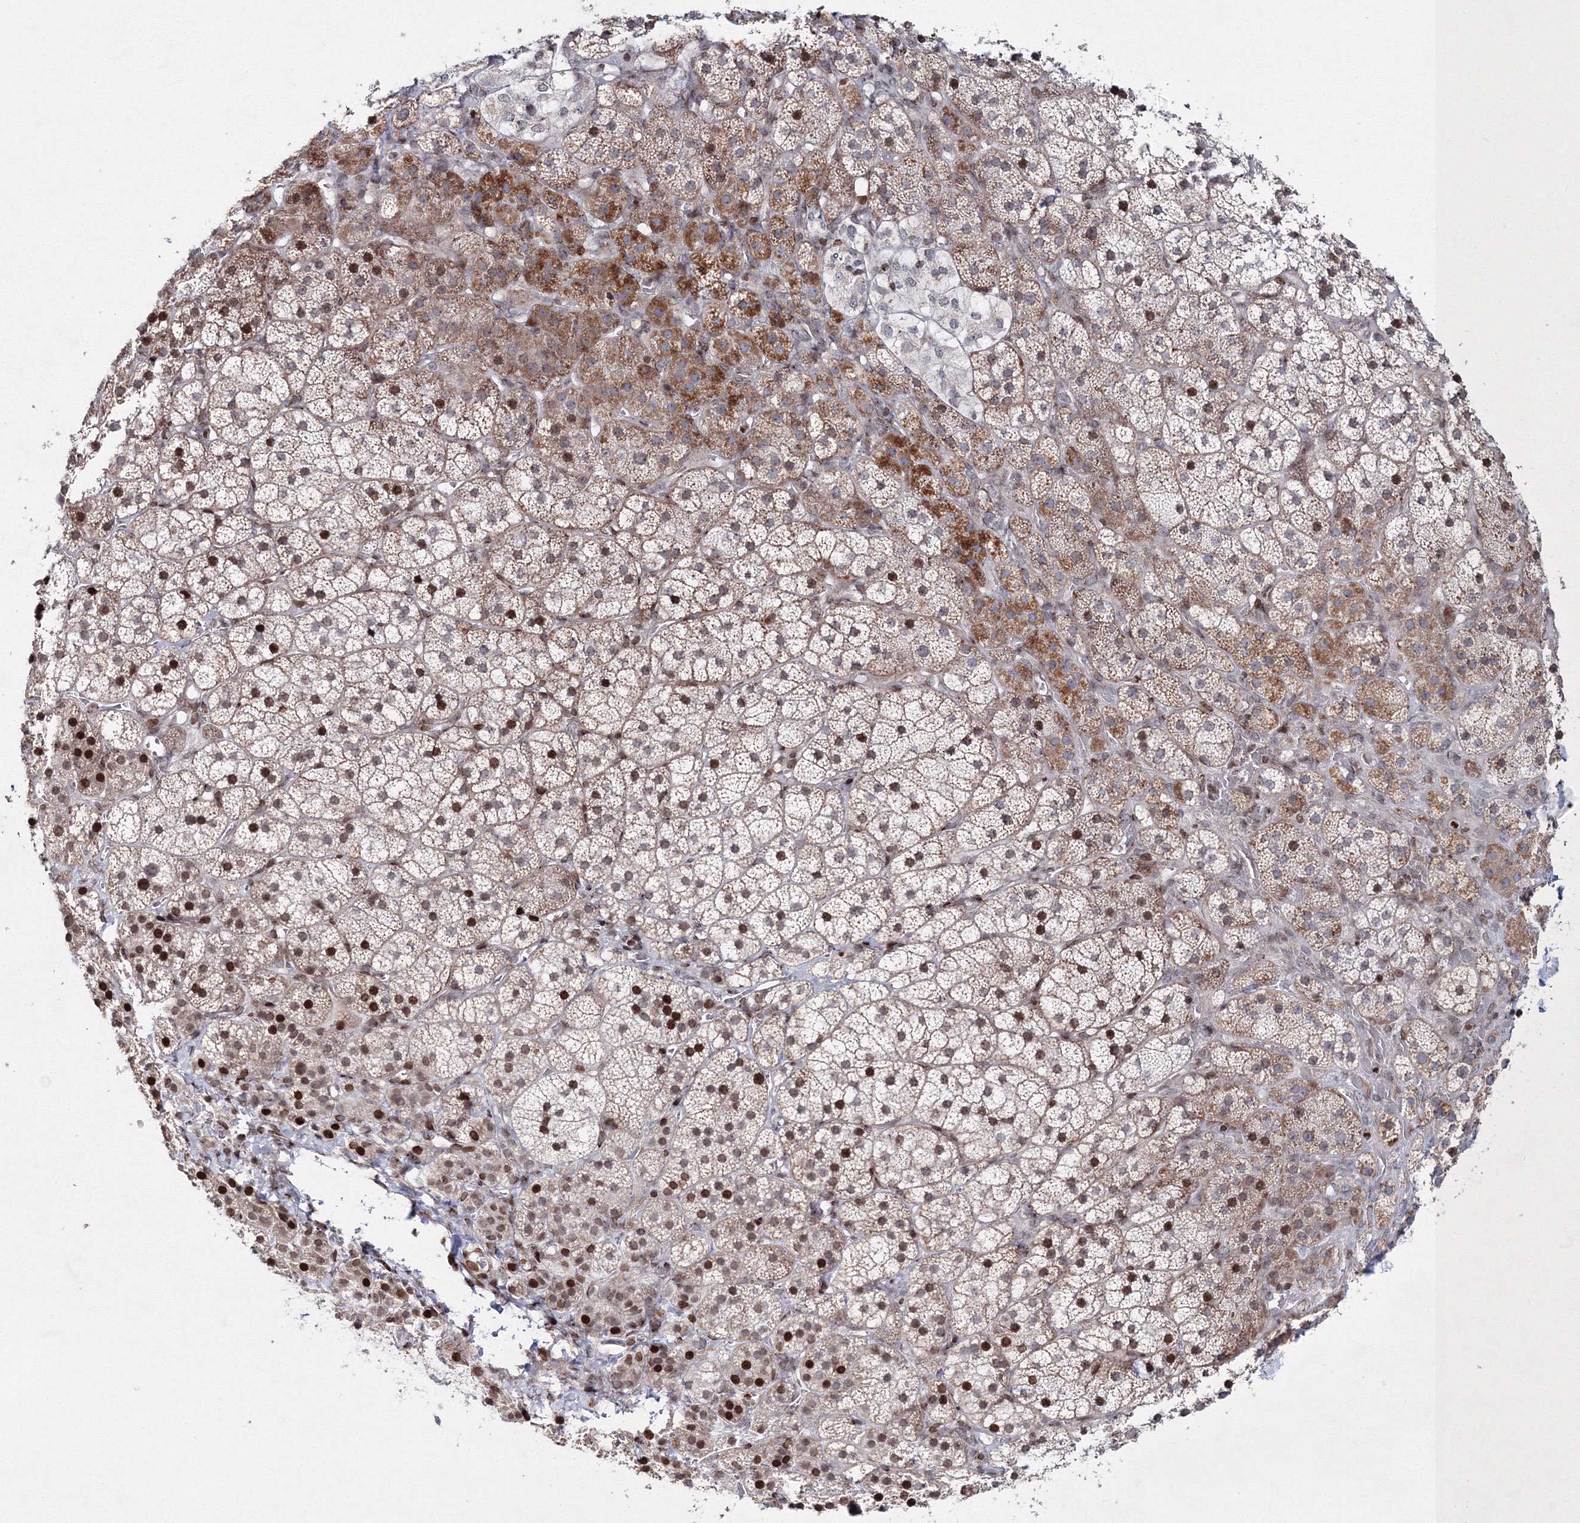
{"staining": {"intensity": "moderate", "quantity": "25%-75%", "location": "cytoplasmic/membranous,nuclear"}, "tissue": "adrenal gland", "cell_type": "Glandular cells", "image_type": "normal", "snomed": [{"axis": "morphology", "description": "Normal tissue, NOS"}, {"axis": "topography", "description": "Adrenal gland"}], "caption": "A high-resolution micrograph shows immunohistochemistry (IHC) staining of unremarkable adrenal gland, which exhibits moderate cytoplasmic/membranous,nuclear staining in about 25%-75% of glandular cells. (DAB IHC, brown staining for protein, blue staining for nuclei).", "gene": "SMIM29", "patient": {"sex": "female", "age": 44}}